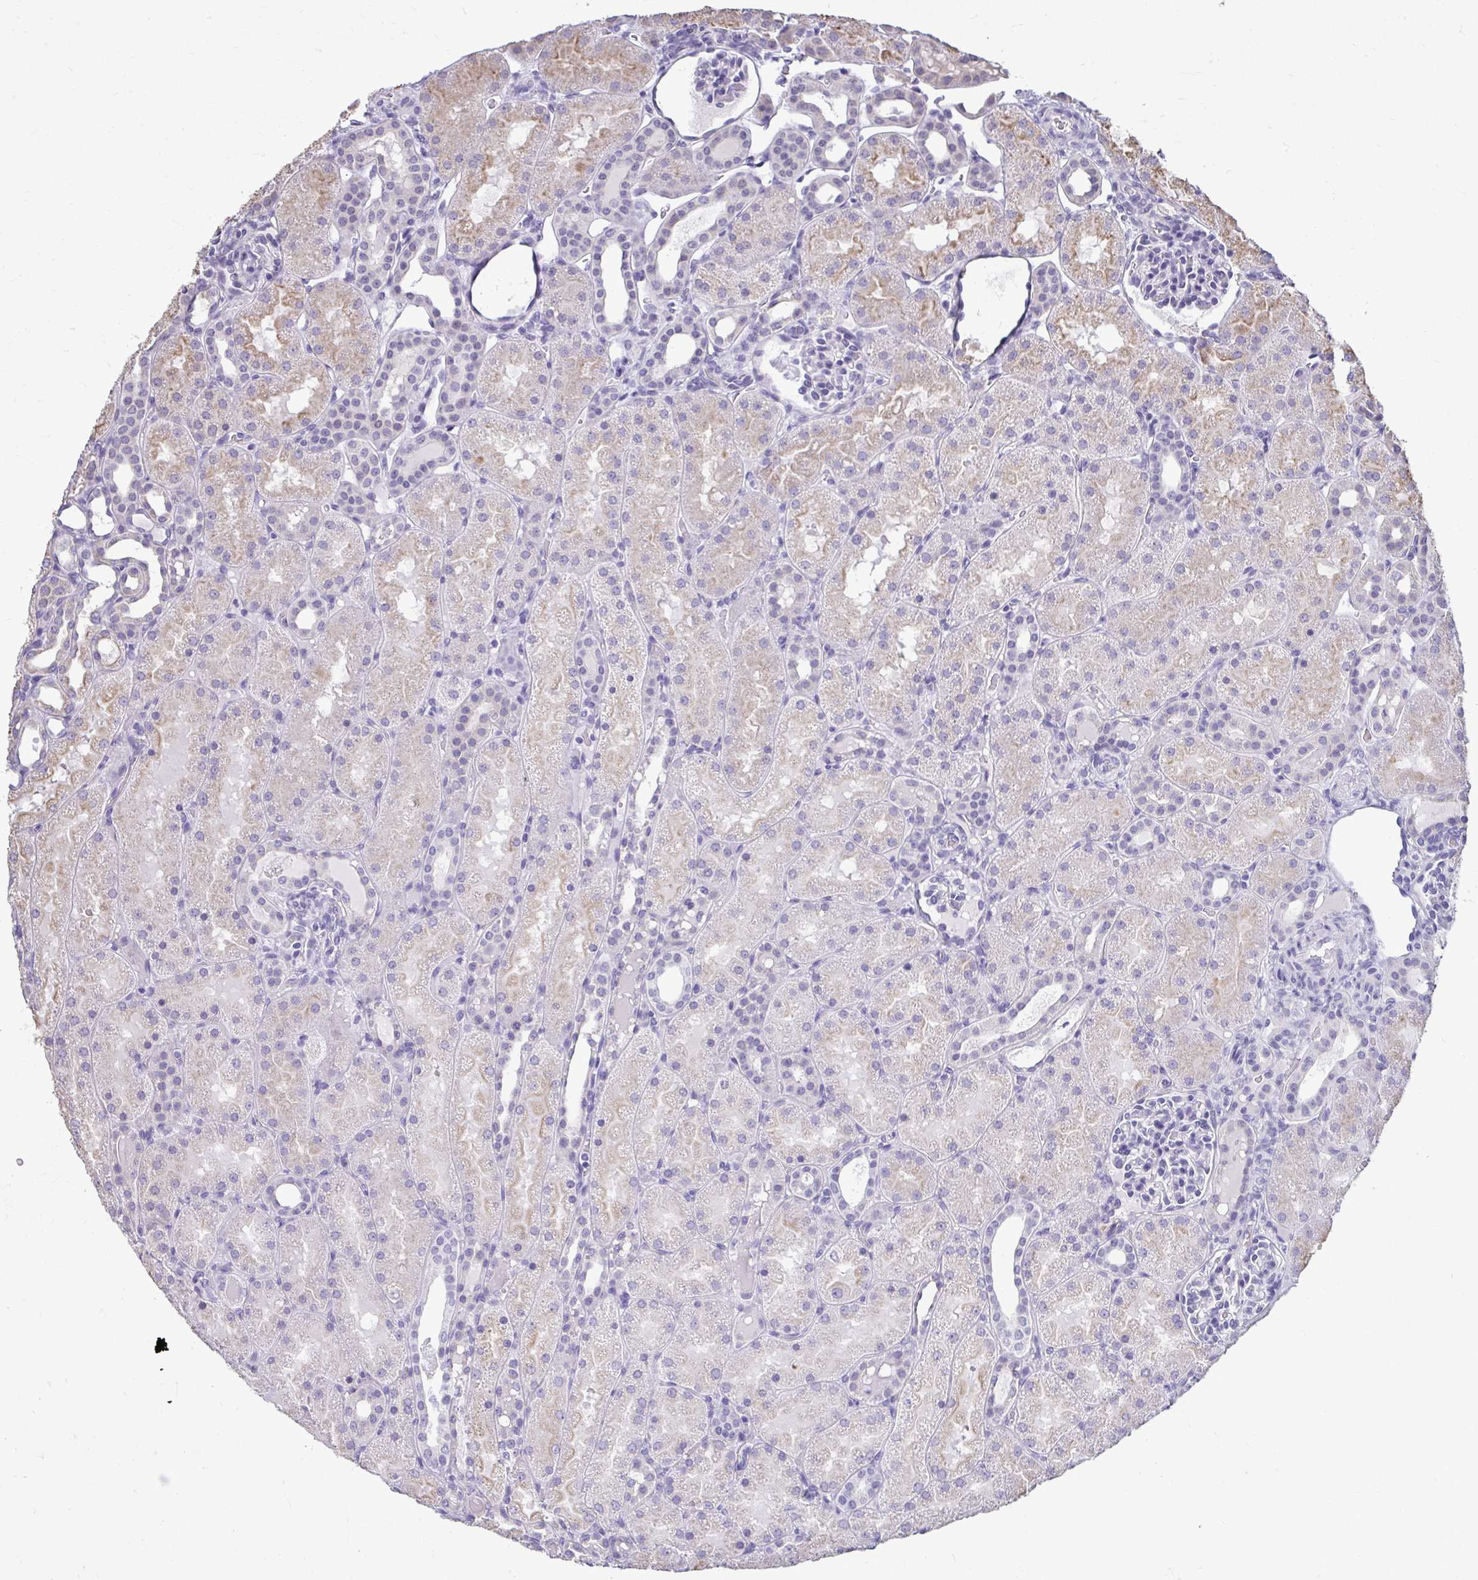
{"staining": {"intensity": "negative", "quantity": "none", "location": "none"}, "tissue": "kidney", "cell_type": "Cells in glomeruli", "image_type": "normal", "snomed": [{"axis": "morphology", "description": "Normal tissue, NOS"}, {"axis": "topography", "description": "Kidney"}], "caption": "A micrograph of kidney stained for a protein displays no brown staining in cells in glomeruli.", "gene": "NPPA", "patient": {"sex": "male", "age": 2}}